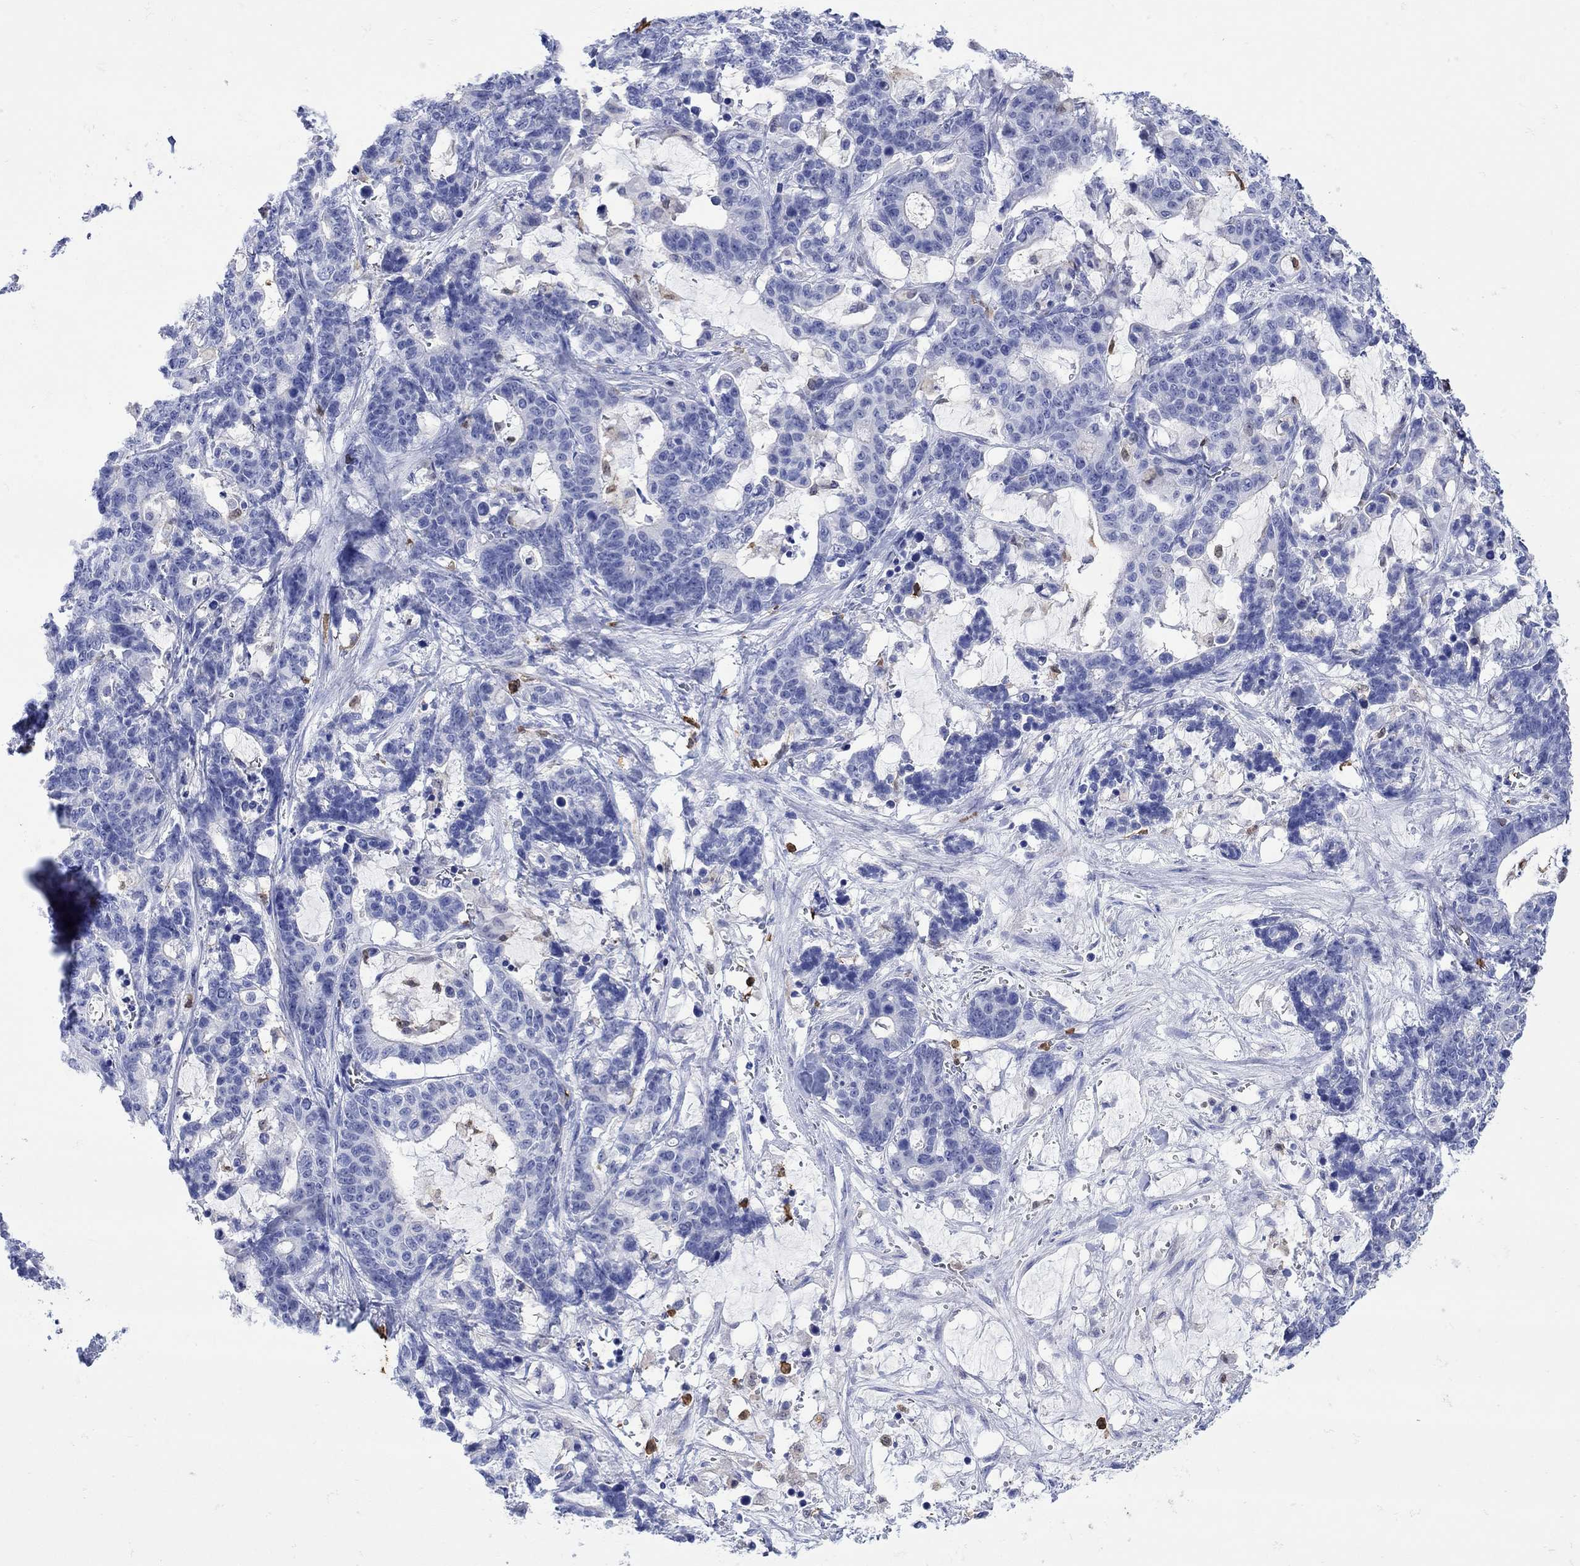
{"staining": {"intensity": "negative", "quantity": "none", "location": "none"}, "tissue": "stomach cancer", "cell_type": "Tumor cells", "image_type": "cancer", "snomed": [{"axis": "morphology", "description": "Normal tissue, NOS"}, {"axis": "morphology", "description": "Adenocarcinoma, NOS"}, {"axis": "topography", "description": "Stomach"}], "caption": "This photomicrograph is of stomach cancer (adenocarcinoma) stained with immunohistochemistry to label a protein in brown with the nuclei are counter-stained blue. There is no staining in tumor cells.", "gene": "LINGO3", "patient": {"sex": "female", "age": 64}}